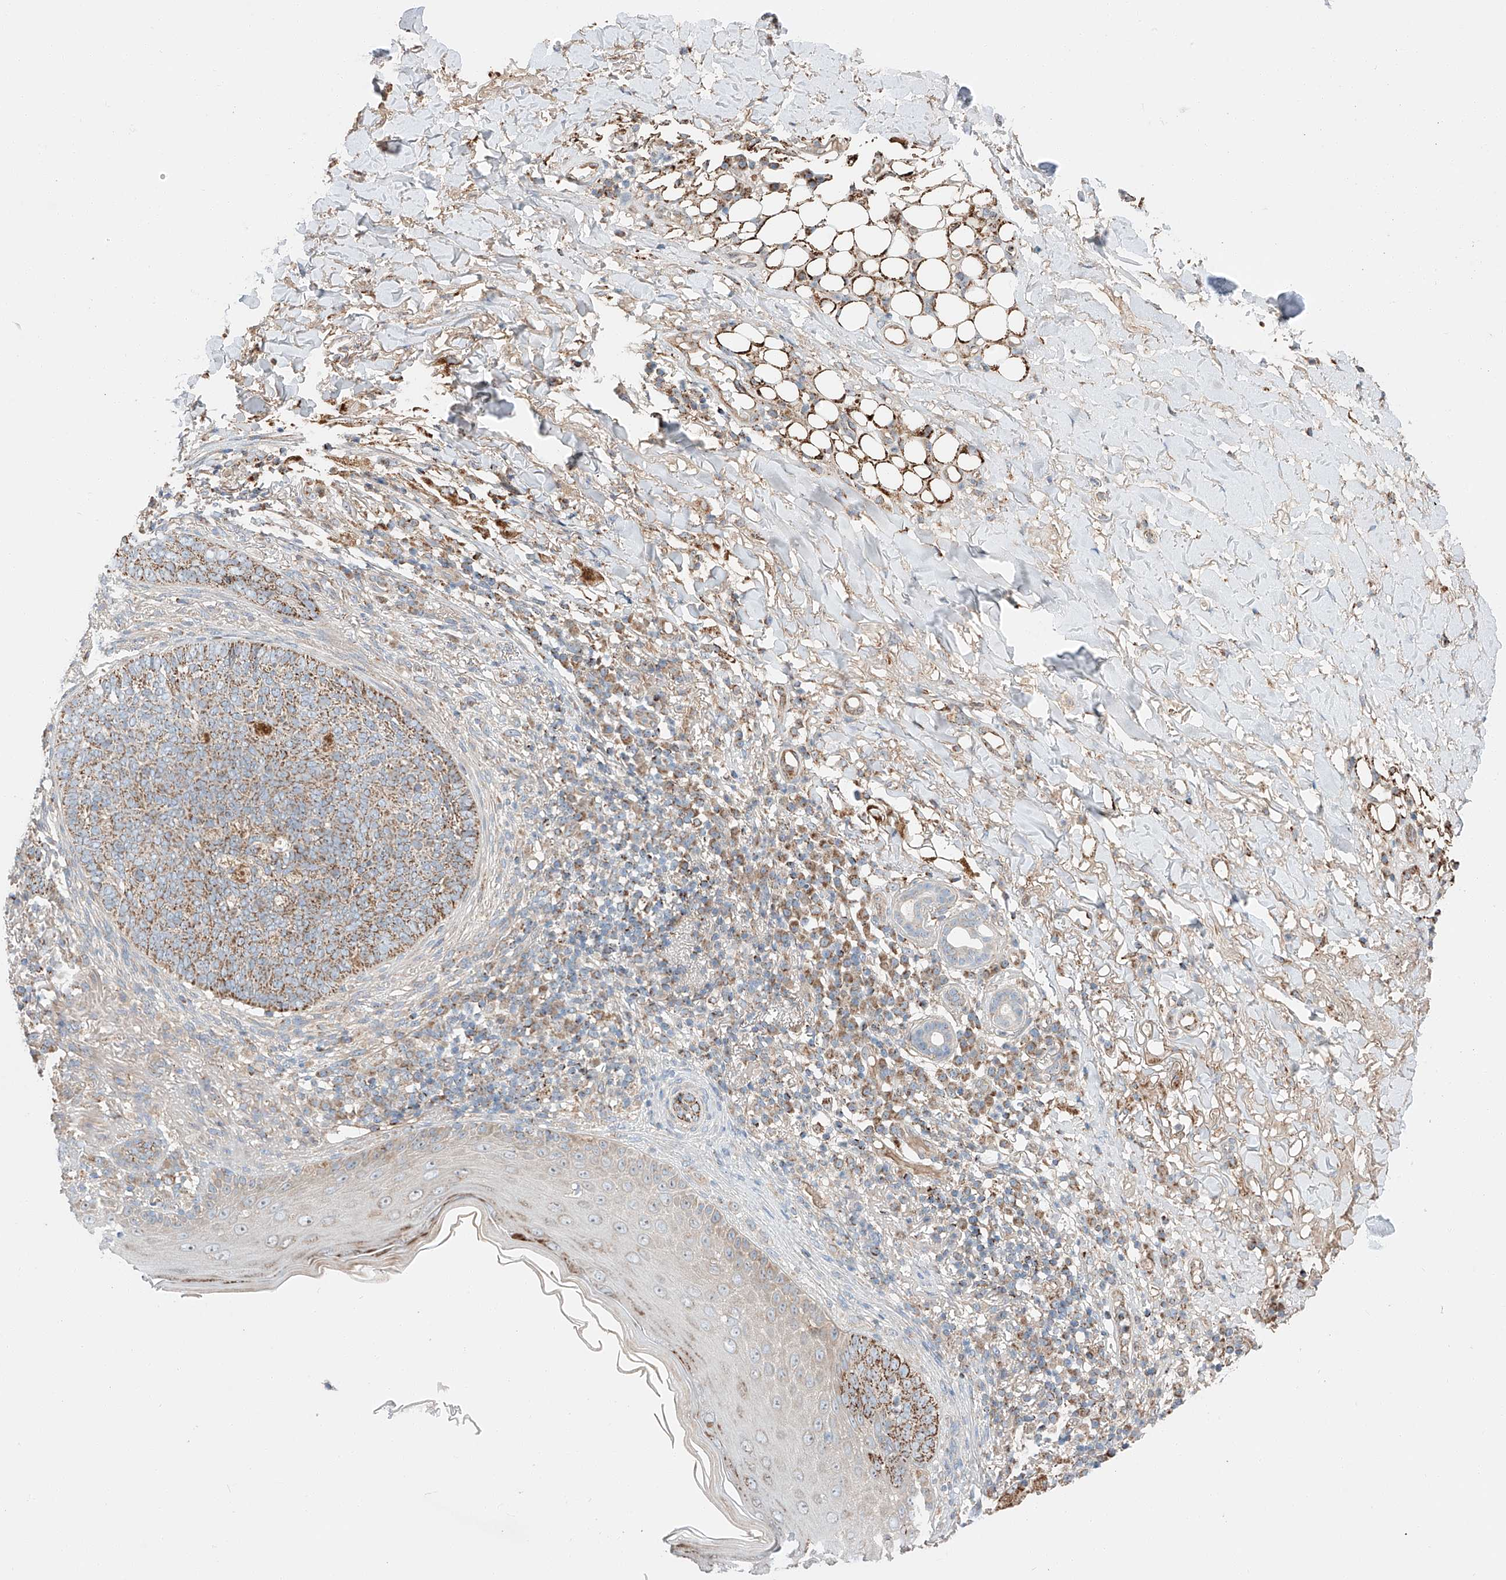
{"staining": {"intensity": "strong", "quantity": ">75%", "location": "cytoplasmic/membranous"}, "tissue": "skin cancer", "cell_type": "Tumor cells", "image_type": "cancer", "snomed": [{"axis": "morphology", "description": "Basal cell carcinoma"}, {"axis": "topography", "description": "Skin"}], "caption": "Protein staining shows strong cytoplasmic/membranous expression in approximately >75% of tumor cells in basal cell carcinoma (skin).", "gene": "RUSC1", "patient": {"sex": "male", "age": 85}}